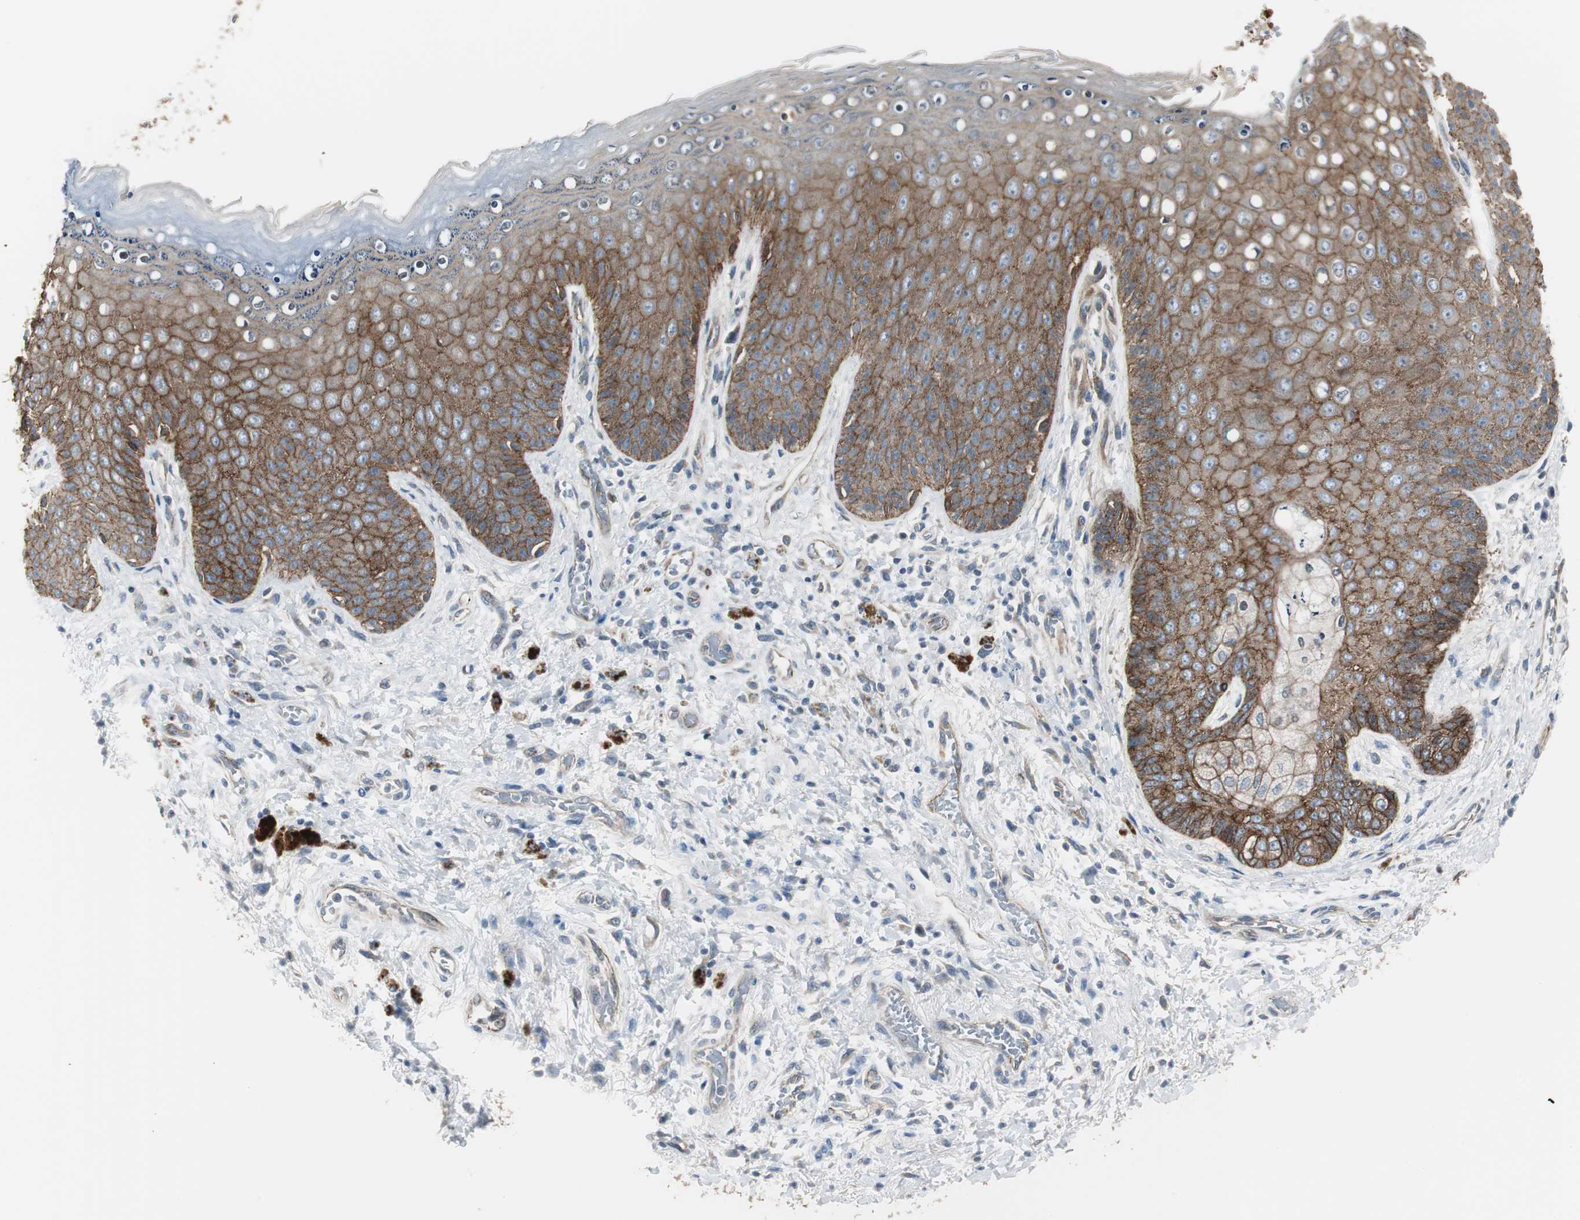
{"staining": {"intensity": "strong", "quantity": ">75%", "location": "cytoplasmic/membranous"}, "tissue": "skin", "cell_type": "Epidermal cells", "image_type": "normal", "snomed": [{"axis": "morphology", "description": "Normal tissue, NOS"}, {"axis": "topography", "description": "Anal"}], "caption": "Normal skin shows strong cytoplasmic/membranous staining in approximately >75% of epidermal cells (DAB = brown stain, brightfield microscopy at high magnification)..", "gene": "STXBP4", "patient": {"sex": "female", "age": 46}}